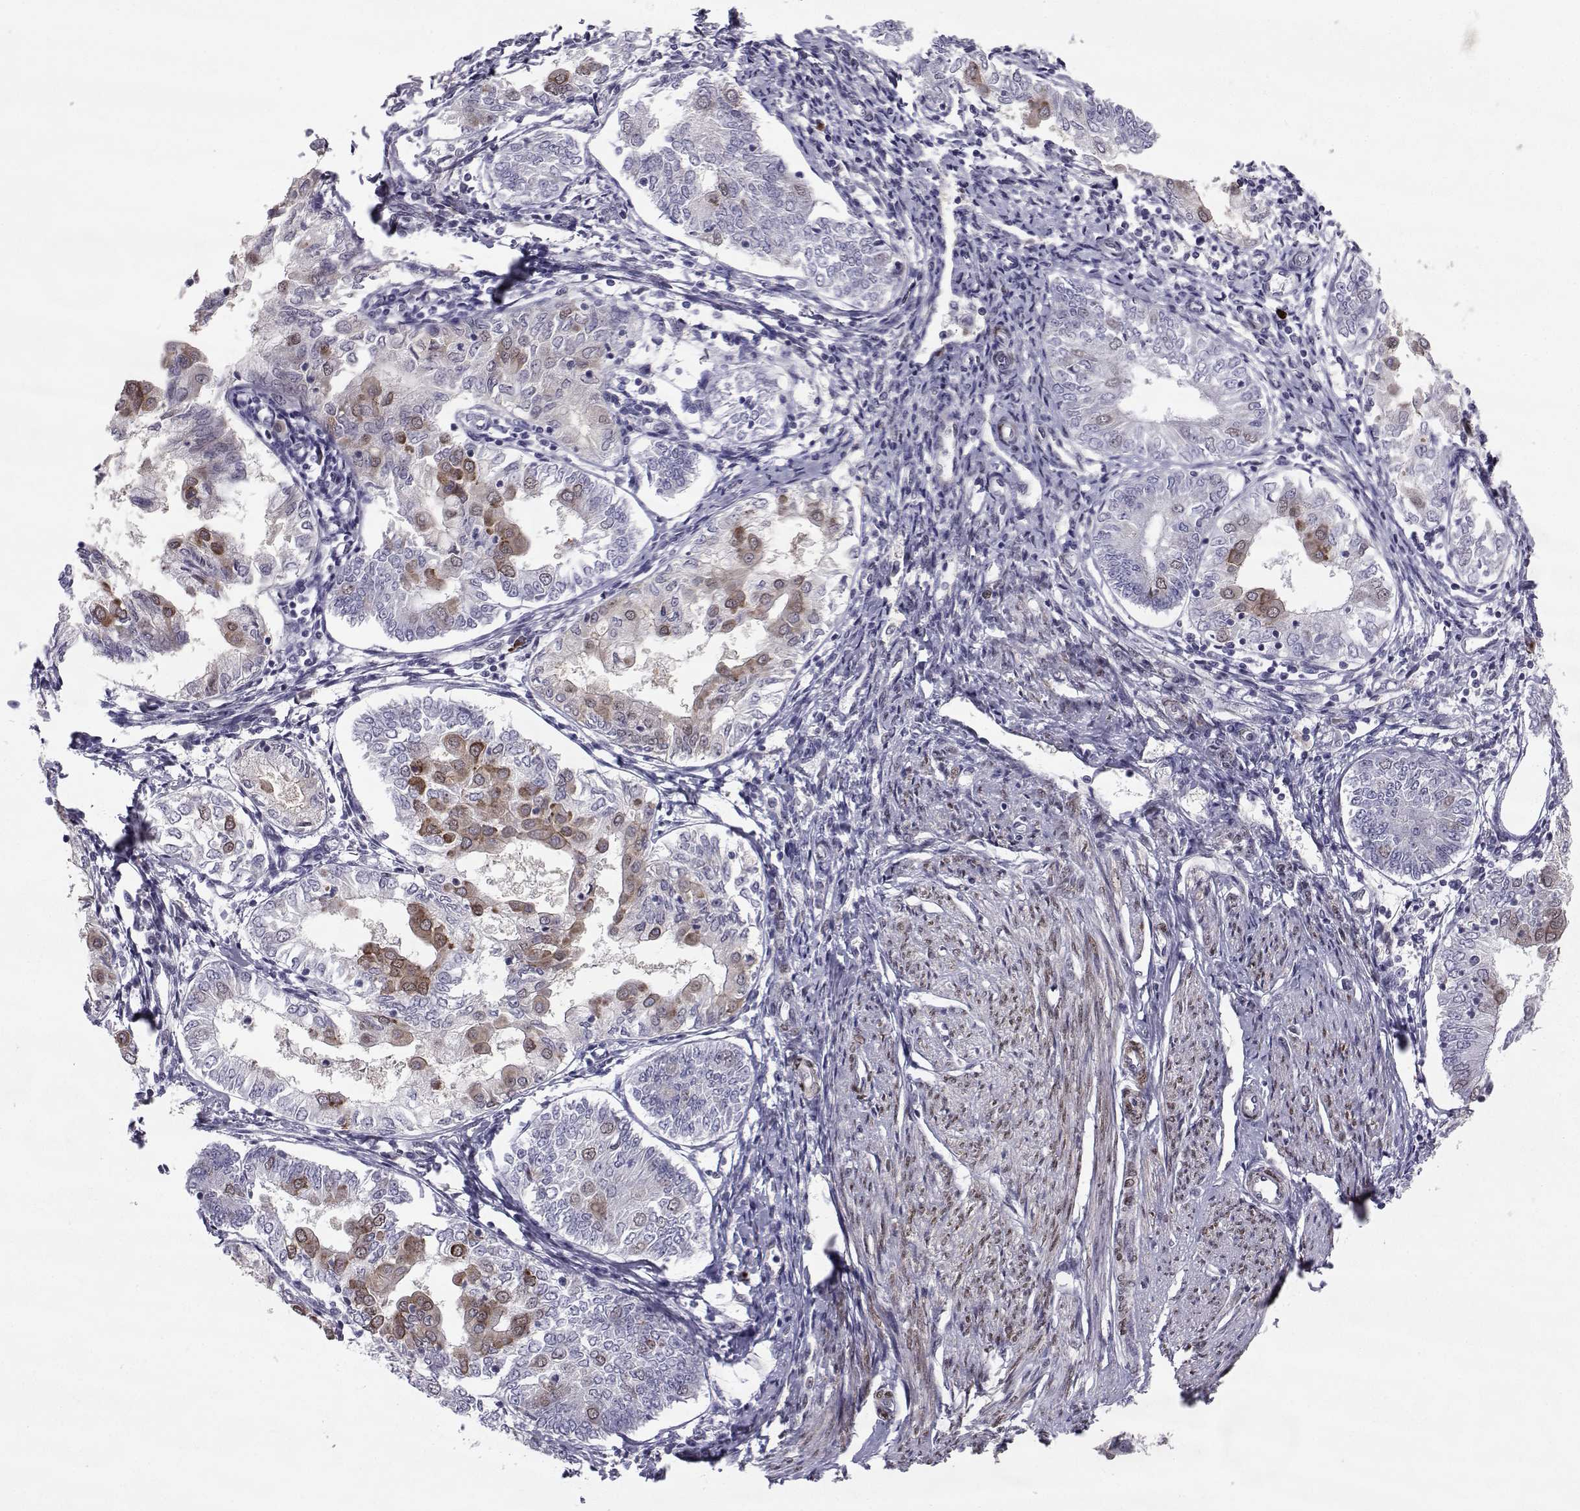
{"staining": {"intensity": "moderate", "quantity": "<25%", "location": "cytoplasmic/membranous"}, "tissue": "endometrial cancer", "cell_type": "Tumor cells", "image_type": "cancer", "snomed": [{"axis": "morphology", "description": "Adenocarcinoma, NOS"}, {"axis": "topography", "description": "Endometrium"}], "caption": "Endometrial cancer was stained to show a protein in brown. There is low levels of moderate cytoplasmic/membranous expression in approximately <25% of tumor cells.", "gene": "RBM24", "patient": {"sex": "female", "age": 68}}